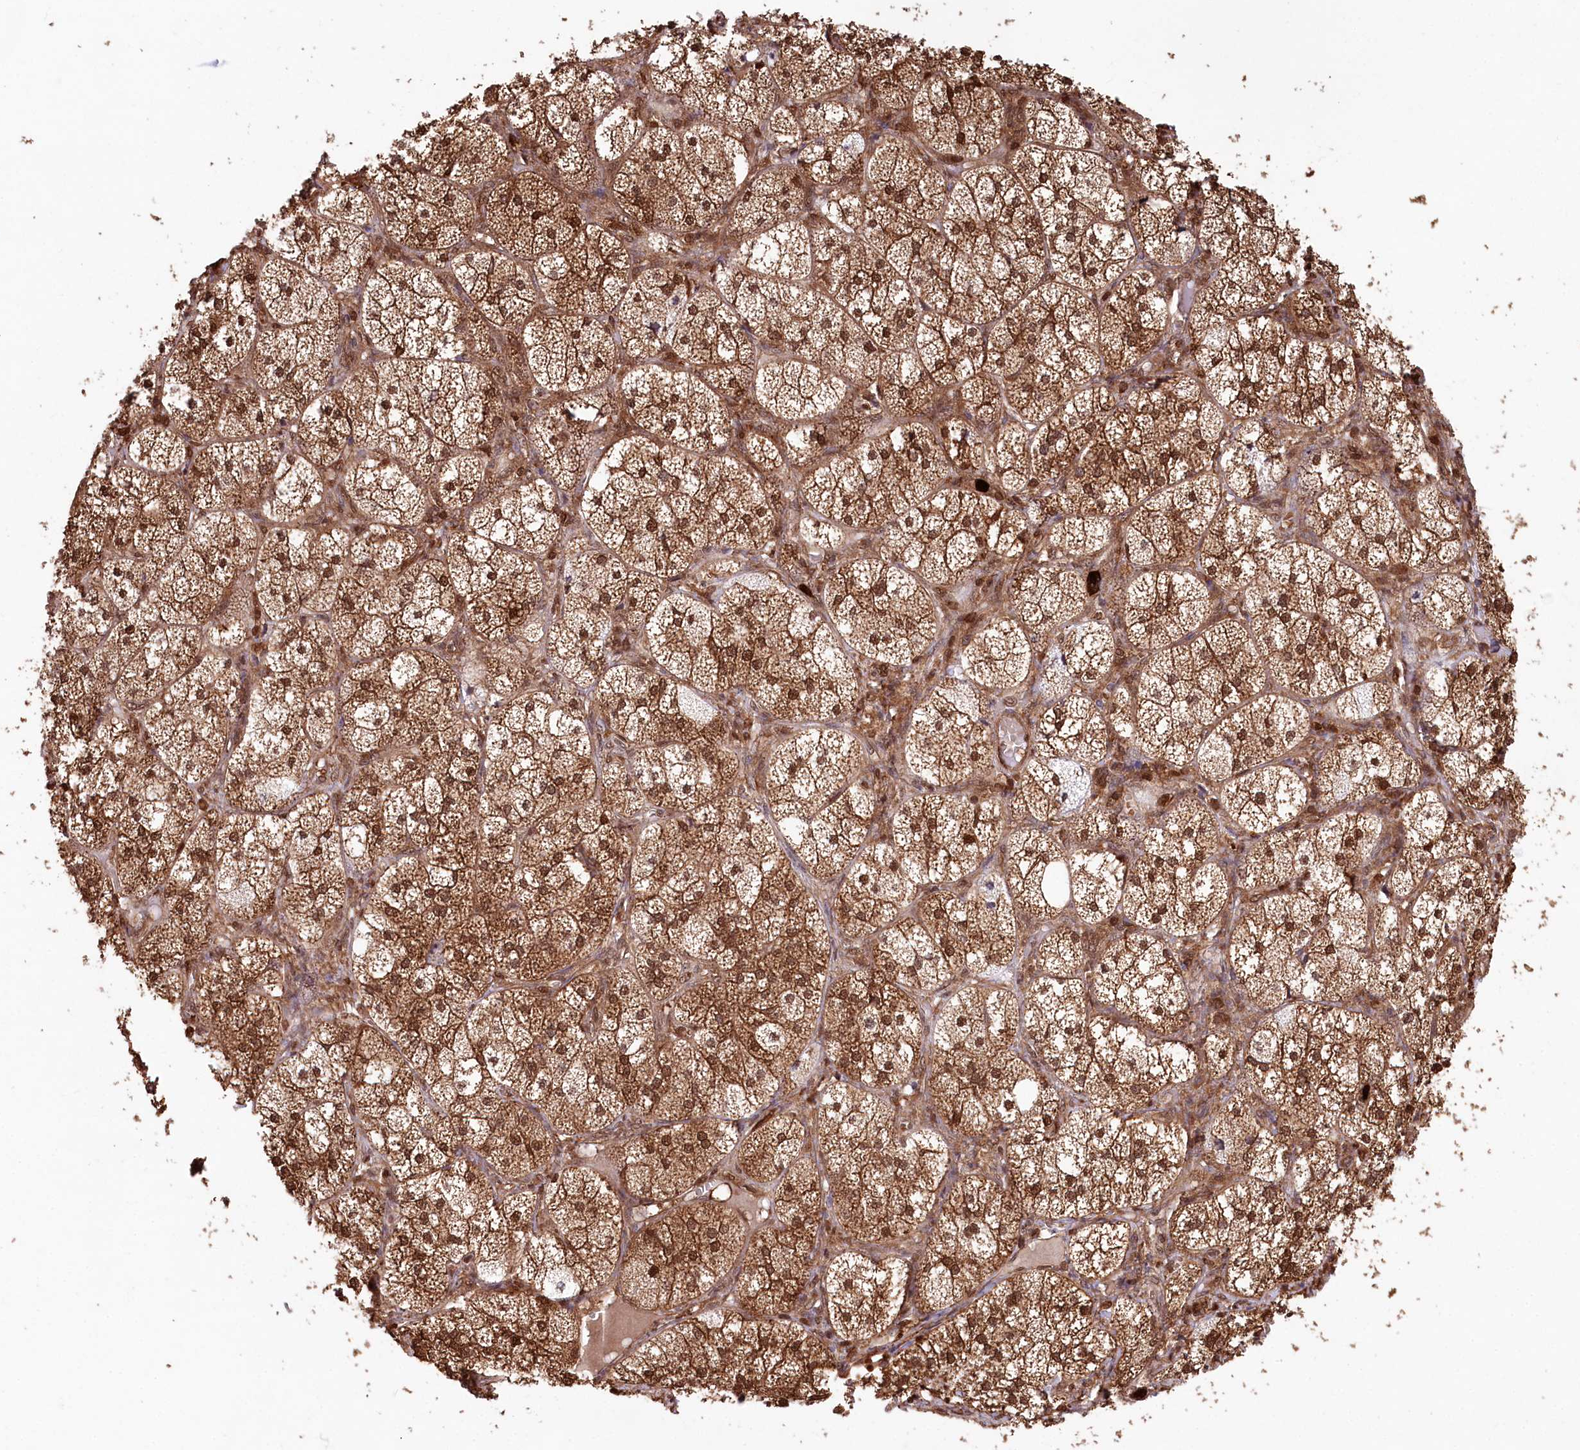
{"staining": {"intensity": "strong", "quantity": ">75%", "location": "cytoplasmic/membranous,nuclear"}, "tissue": "adrenal gland", "cell_type": "Glandular cells", "image_type": "normal", "snomed": [{"axis": "morphology", "description": "Normal tissue, NOS"}, {"axis": "topography", "description": "Adrenal gland"}], "caption": "High-power microscopy captured an immunohistochemistry image of normal adrenal gland, revealing strong cytoplasmic/membranous,nuclear expression in approximately >75% of glandular cells. The protein of interest is stained brown, and the nuclei are stained in blue (DAB IHC with brightfield microscopy, high magnification).", "gene": "LSG1", "patient": {"sex": "female", "age": 61}}